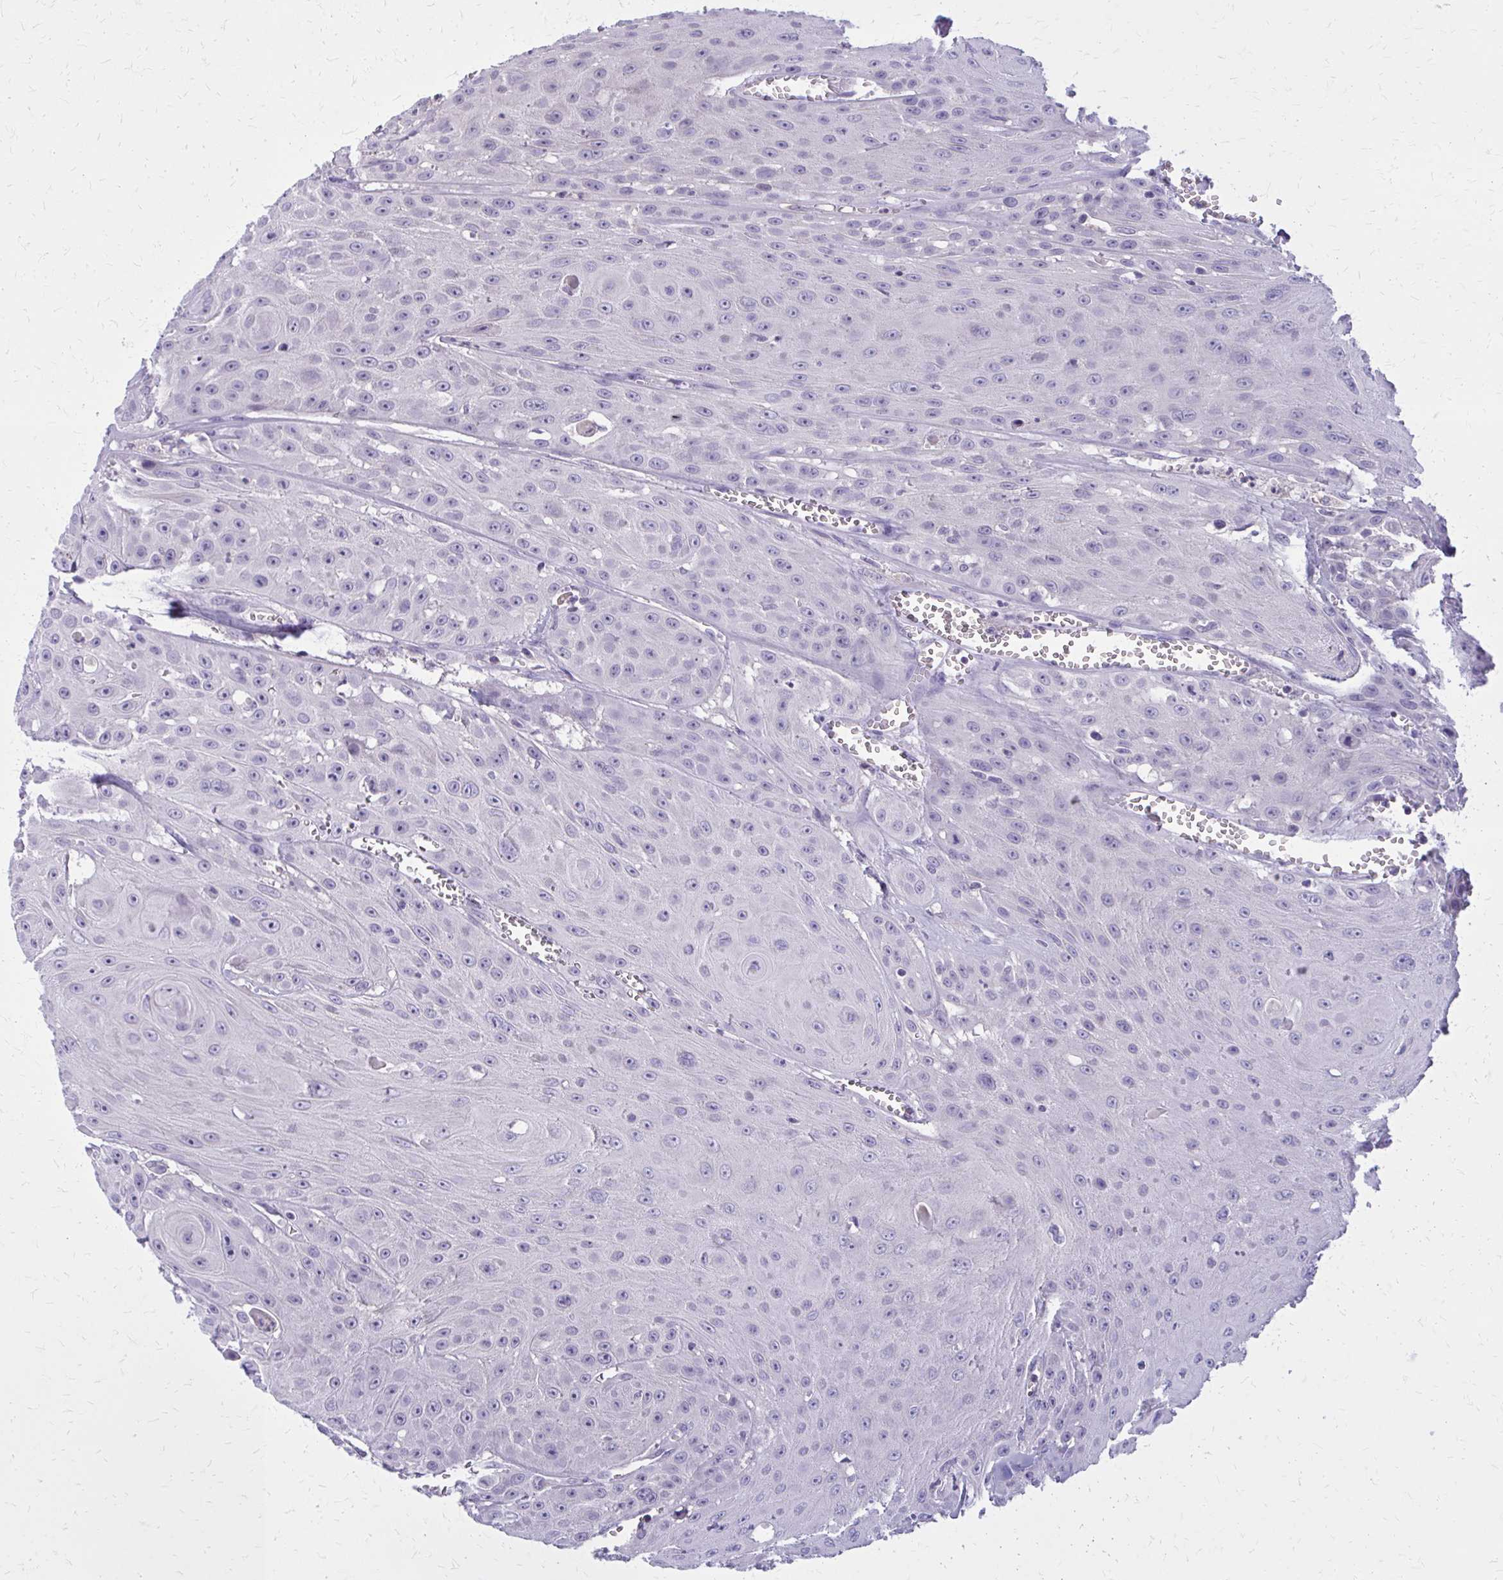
{"staining": {"intensity": "negative", "quantity": "none", "location": "none"}, "tissue": "head and neck cancer", "cell_type": "Tumor cells", "image_type": "cancer", "snomed": [{"axis": "morphology", "description": "Squamous cell carcinoma, NOS"}, {"axis": "topography", "description": "Oral tissue"}, {"axis": "topography", "description": "Head-Neck"}], "caption": "Tumor cells show no significant staining in head and neck cancer.", "gene": "OR4A47", "patient": {"sex": "male", "age": 81}}